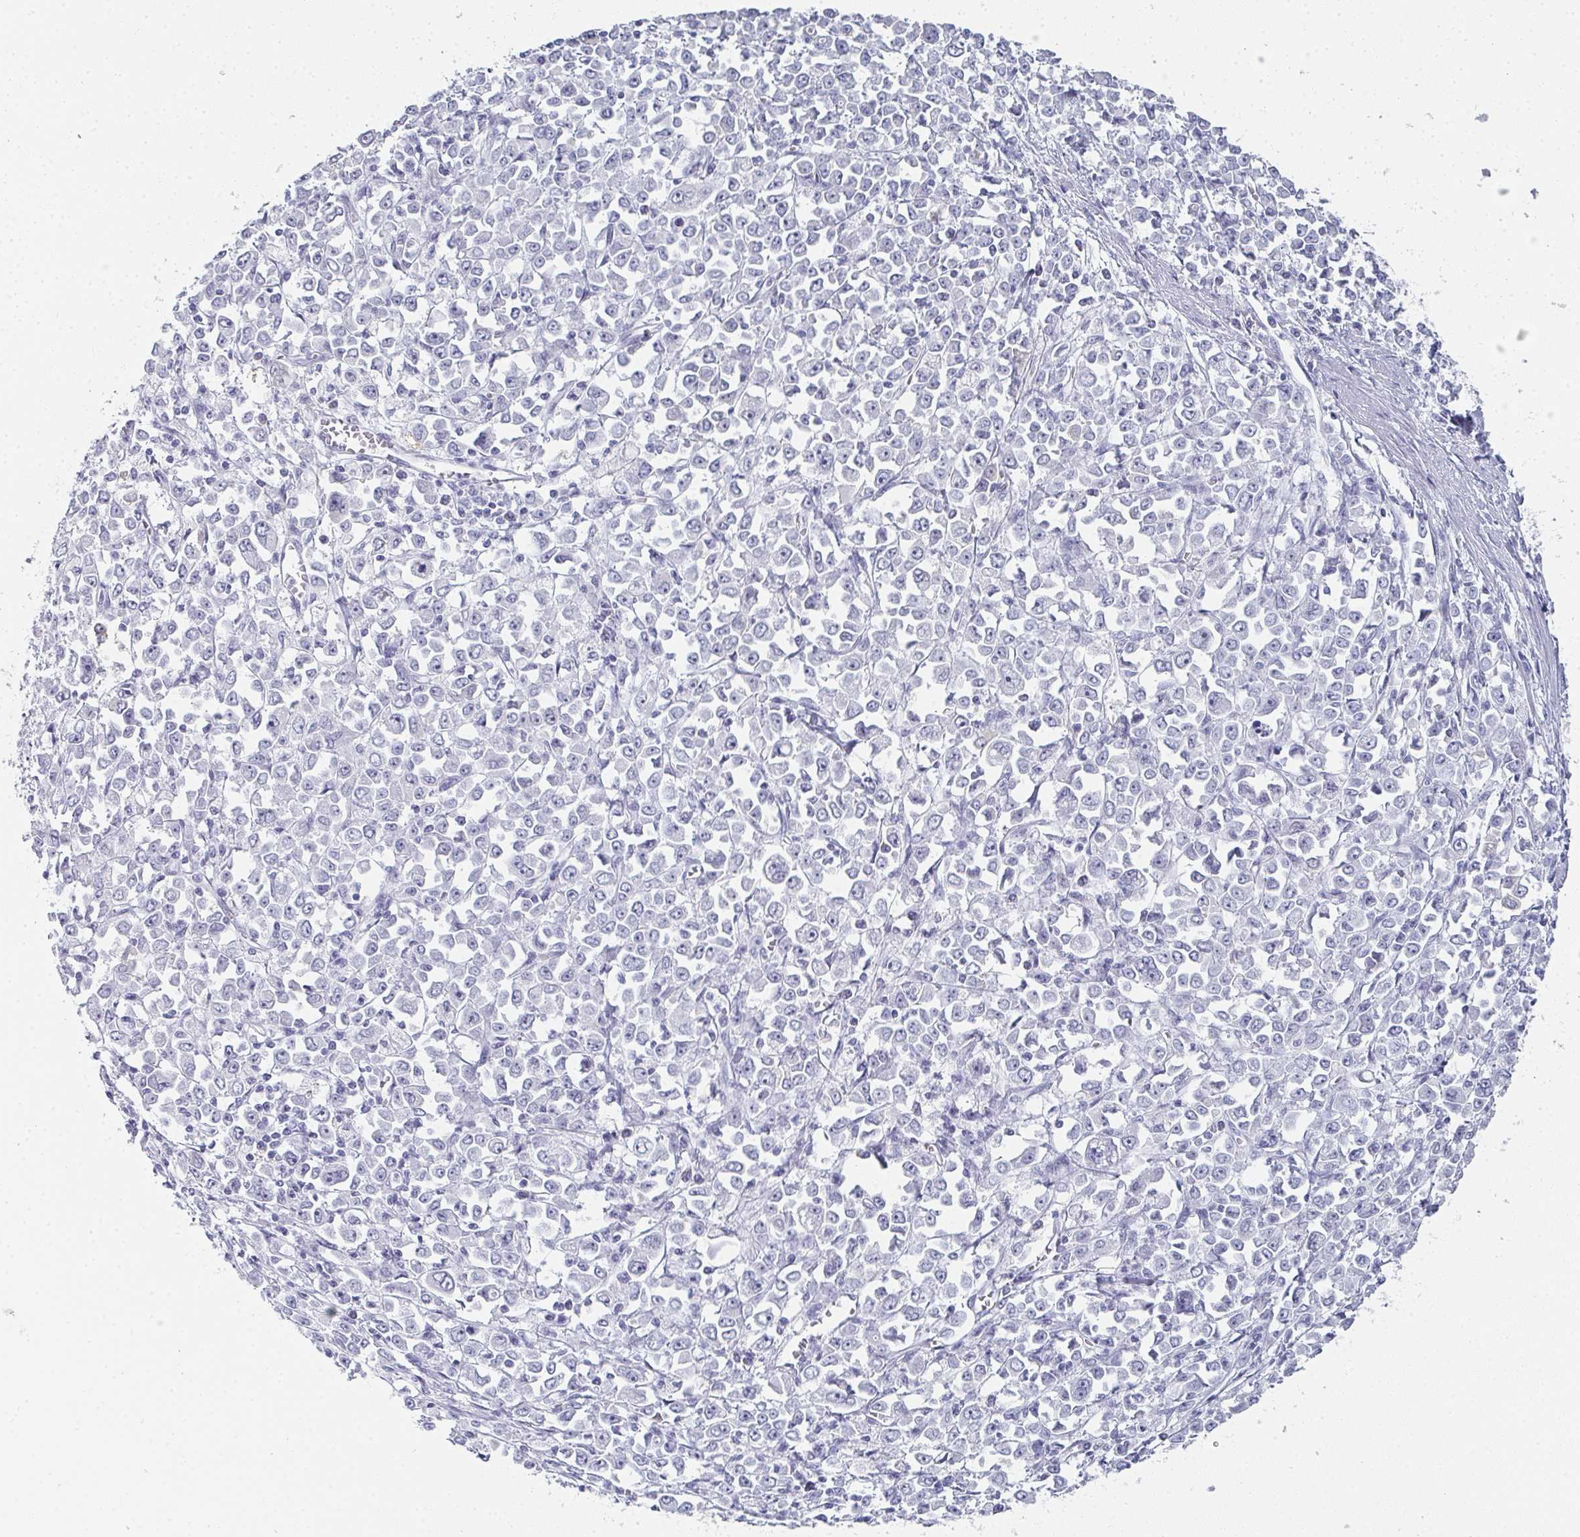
{"staining": {"intensity": "negative", "quantity": "none", "location": "none"}, "tissue": "stomach cancer", "cell_type": "Tumor cells", "image_type": "cancer", "snomed": [{"axis": "morphology", "description": "Adenocarcinoma, NOS"}, {"axis": "topography", "description": "Stomach, upper"}], "caption": "Tumor cells show no significant protein staining in adenocarcinoma (stomach). The staining is performed using DAB (3,3'-diaminobenzidine) brown chromogen with nuclei counter-stained in using hematoxylin.", "gene": "PYCR3", "patient": {"sex": "male", "age": 70}}